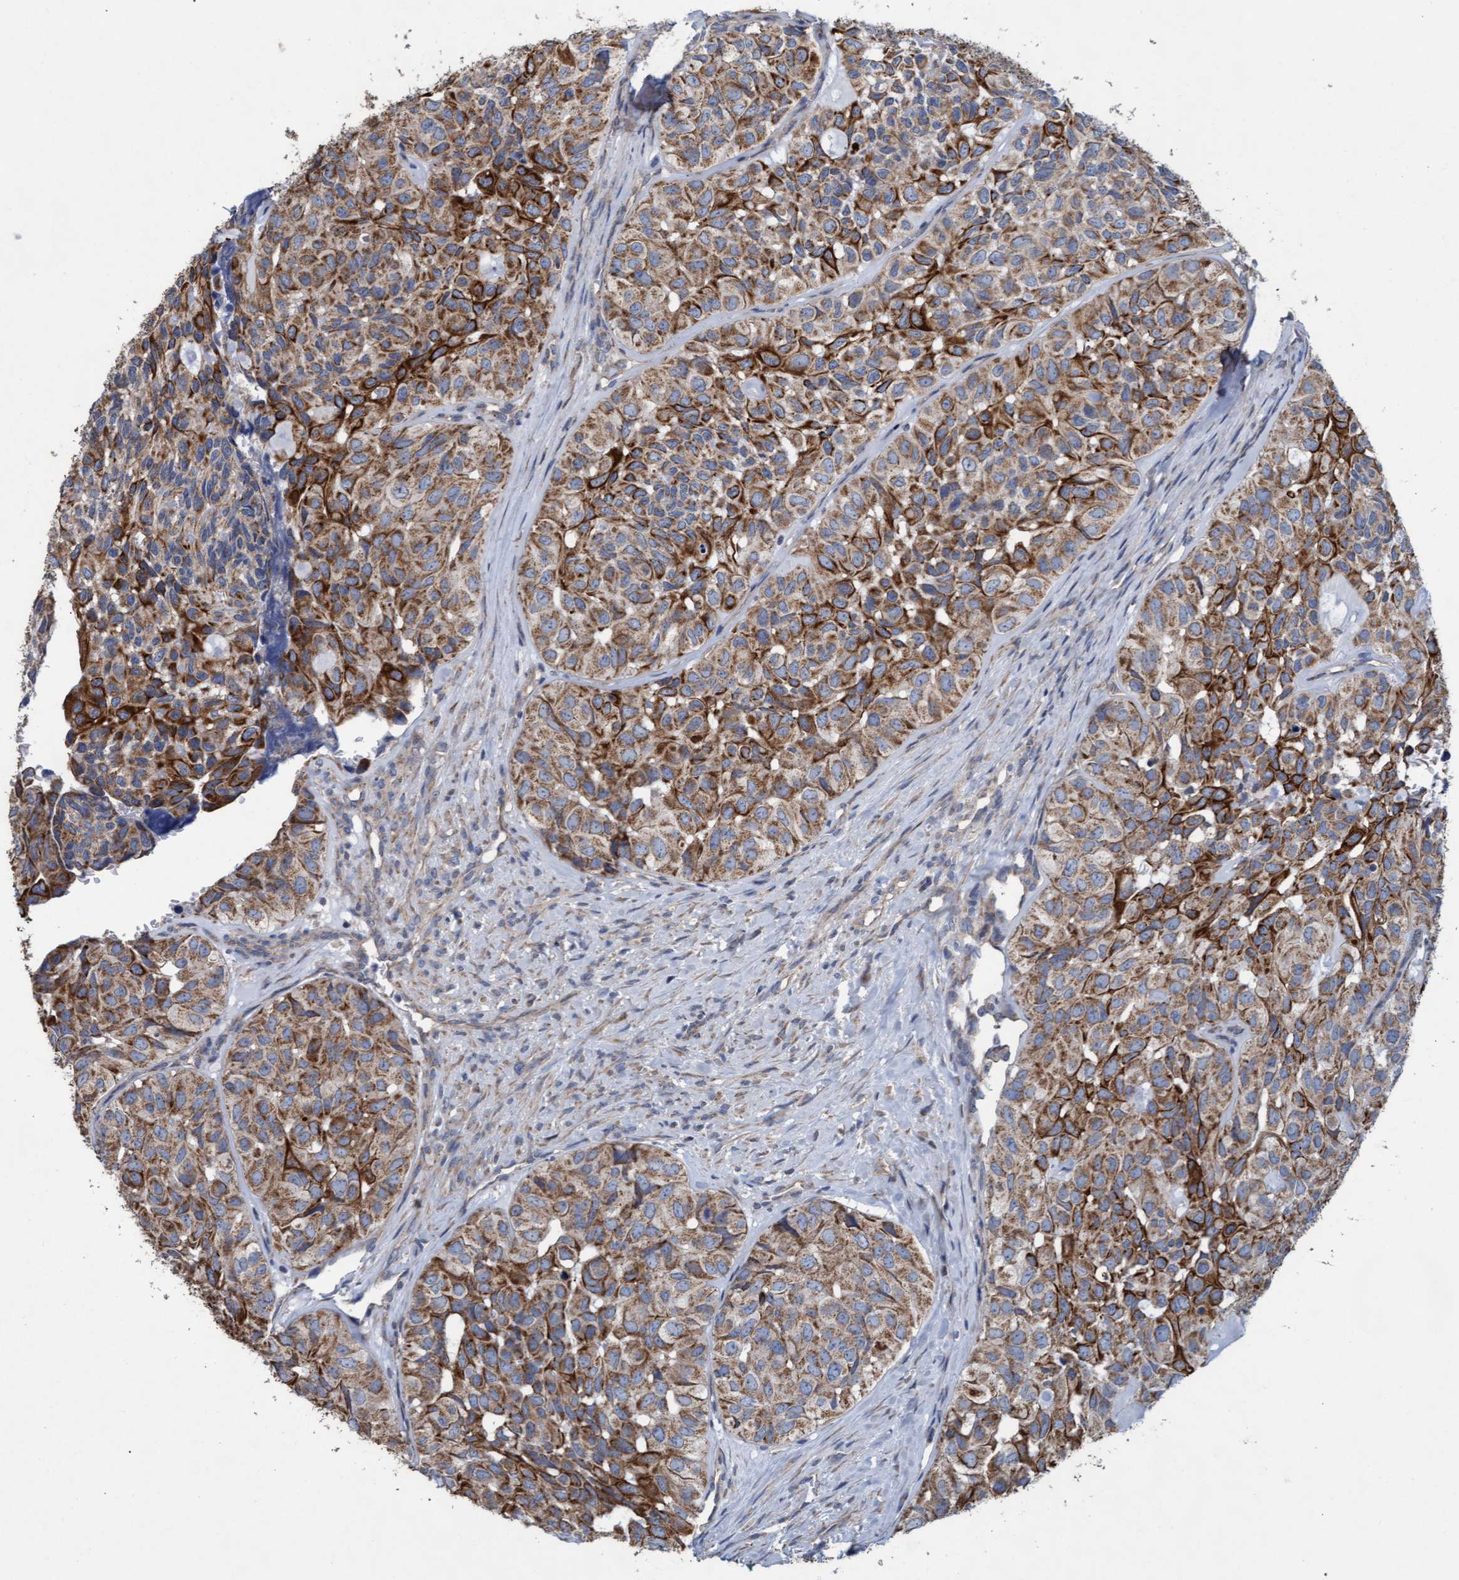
{"staining": {"intensity": "moderate", "quantity": ">75%", "location": "cytoplasmic/membranous"}, "tissue": "head and neck cancer", "cell_type": "Tumor cells", "image_type": "cancer", "snomed": [{"axis": "morphology", "description": "Adenocarcinoma, NOS"}, {"axis": "topography", "description": "Salivary gland, NOS"}, {"axis": "topography", "description": "Head-Neck"}], "caption": "DAB immunohistochemical staining of human head and neck adenocarcinoma shows moderate cytoplasmic/membranous protein positivity in about >75% of tumor cells.", "gene": "MRPL38", "patient": {"sex": "female", "age": 76}}